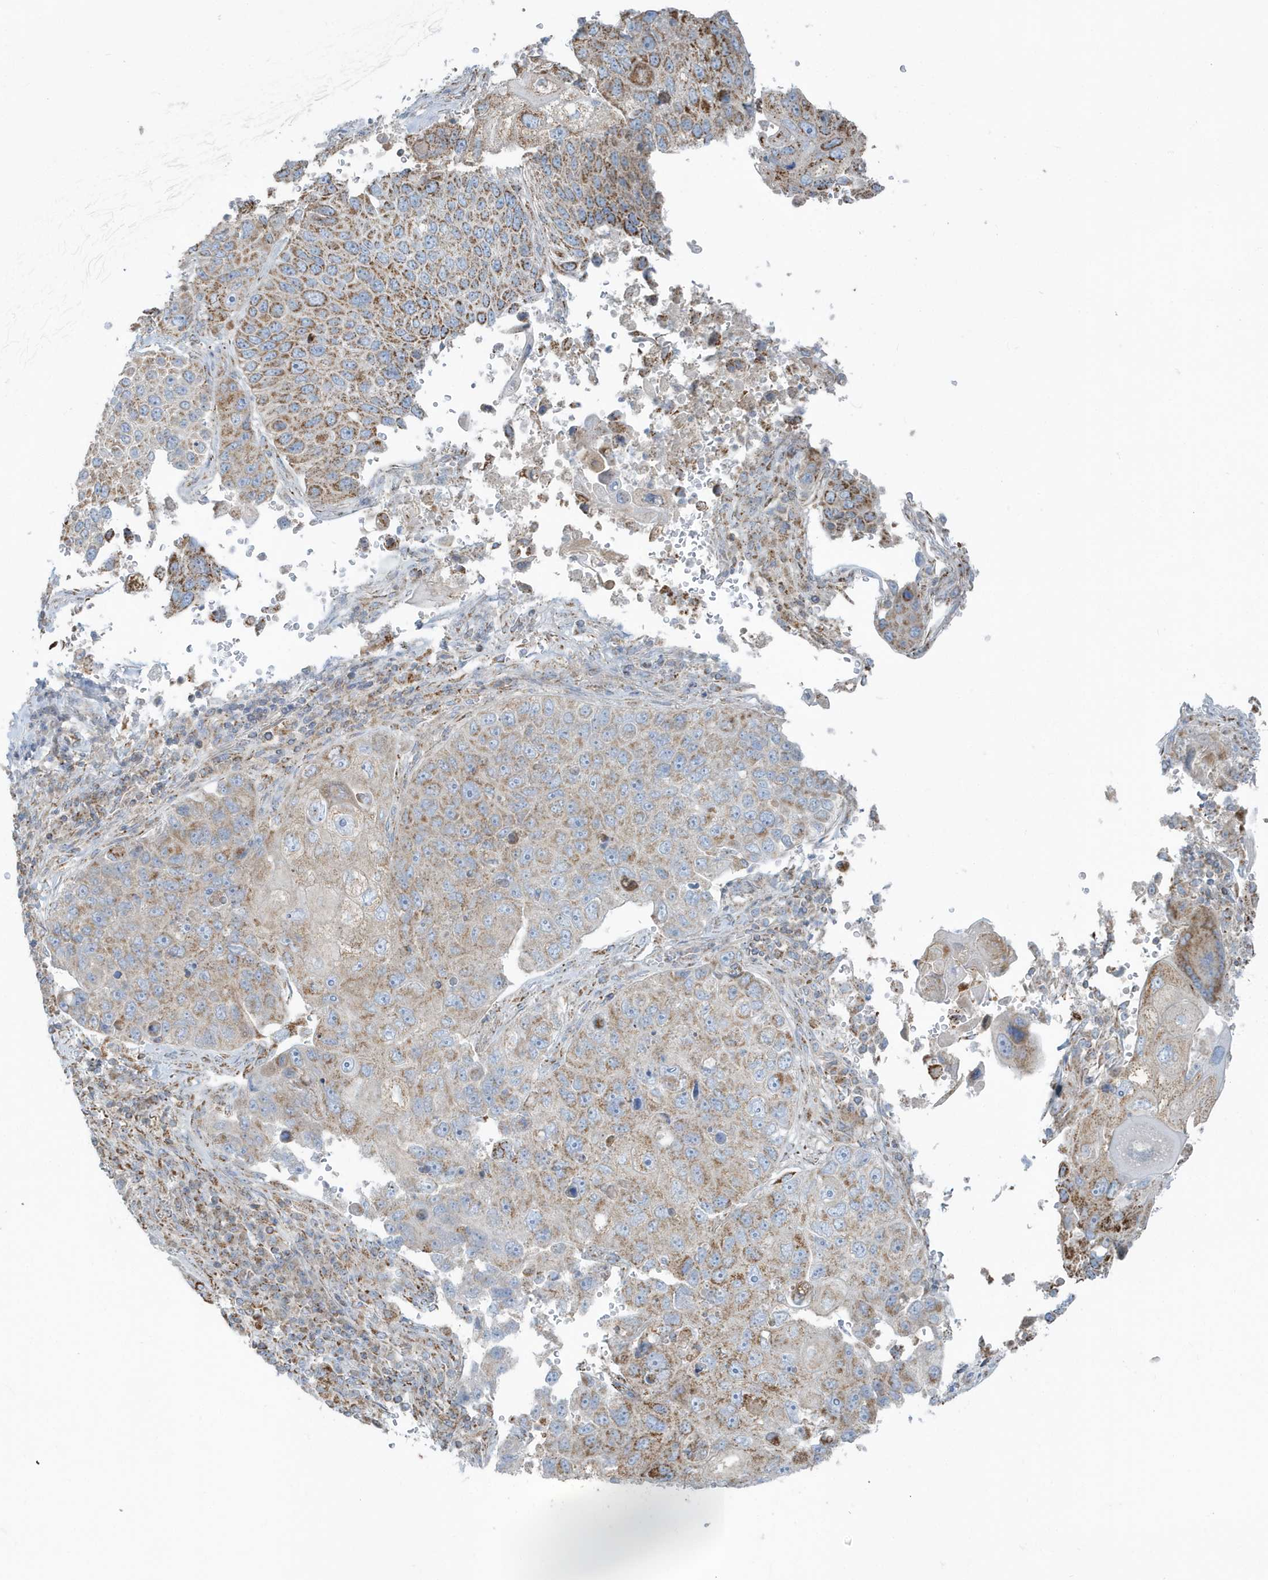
{"staining": {"intensity": "moderate", "quantity": ">75%", "location": "cytoplasmic/membranous"}, "tissue": "lung cancer", "cell_type": "Tumor cells", "image_type": "cancer", "snomed": [{"axis": "morphology", "description": "Squamous cell carcinoma, NOS"}, {"axis": "topography", "description": "Lung"}], "caption": "A photomicrograph of human squamous cell carcinoma (lung) stained for a protein reveals moderate cytoplasmic/membranous brown staining in tumor cells. (DAB = brown stain, brightfield microscopy at high magnification).", "gene": "RAB11FIP3", "patient": {"sex": "male", "age": 61}}